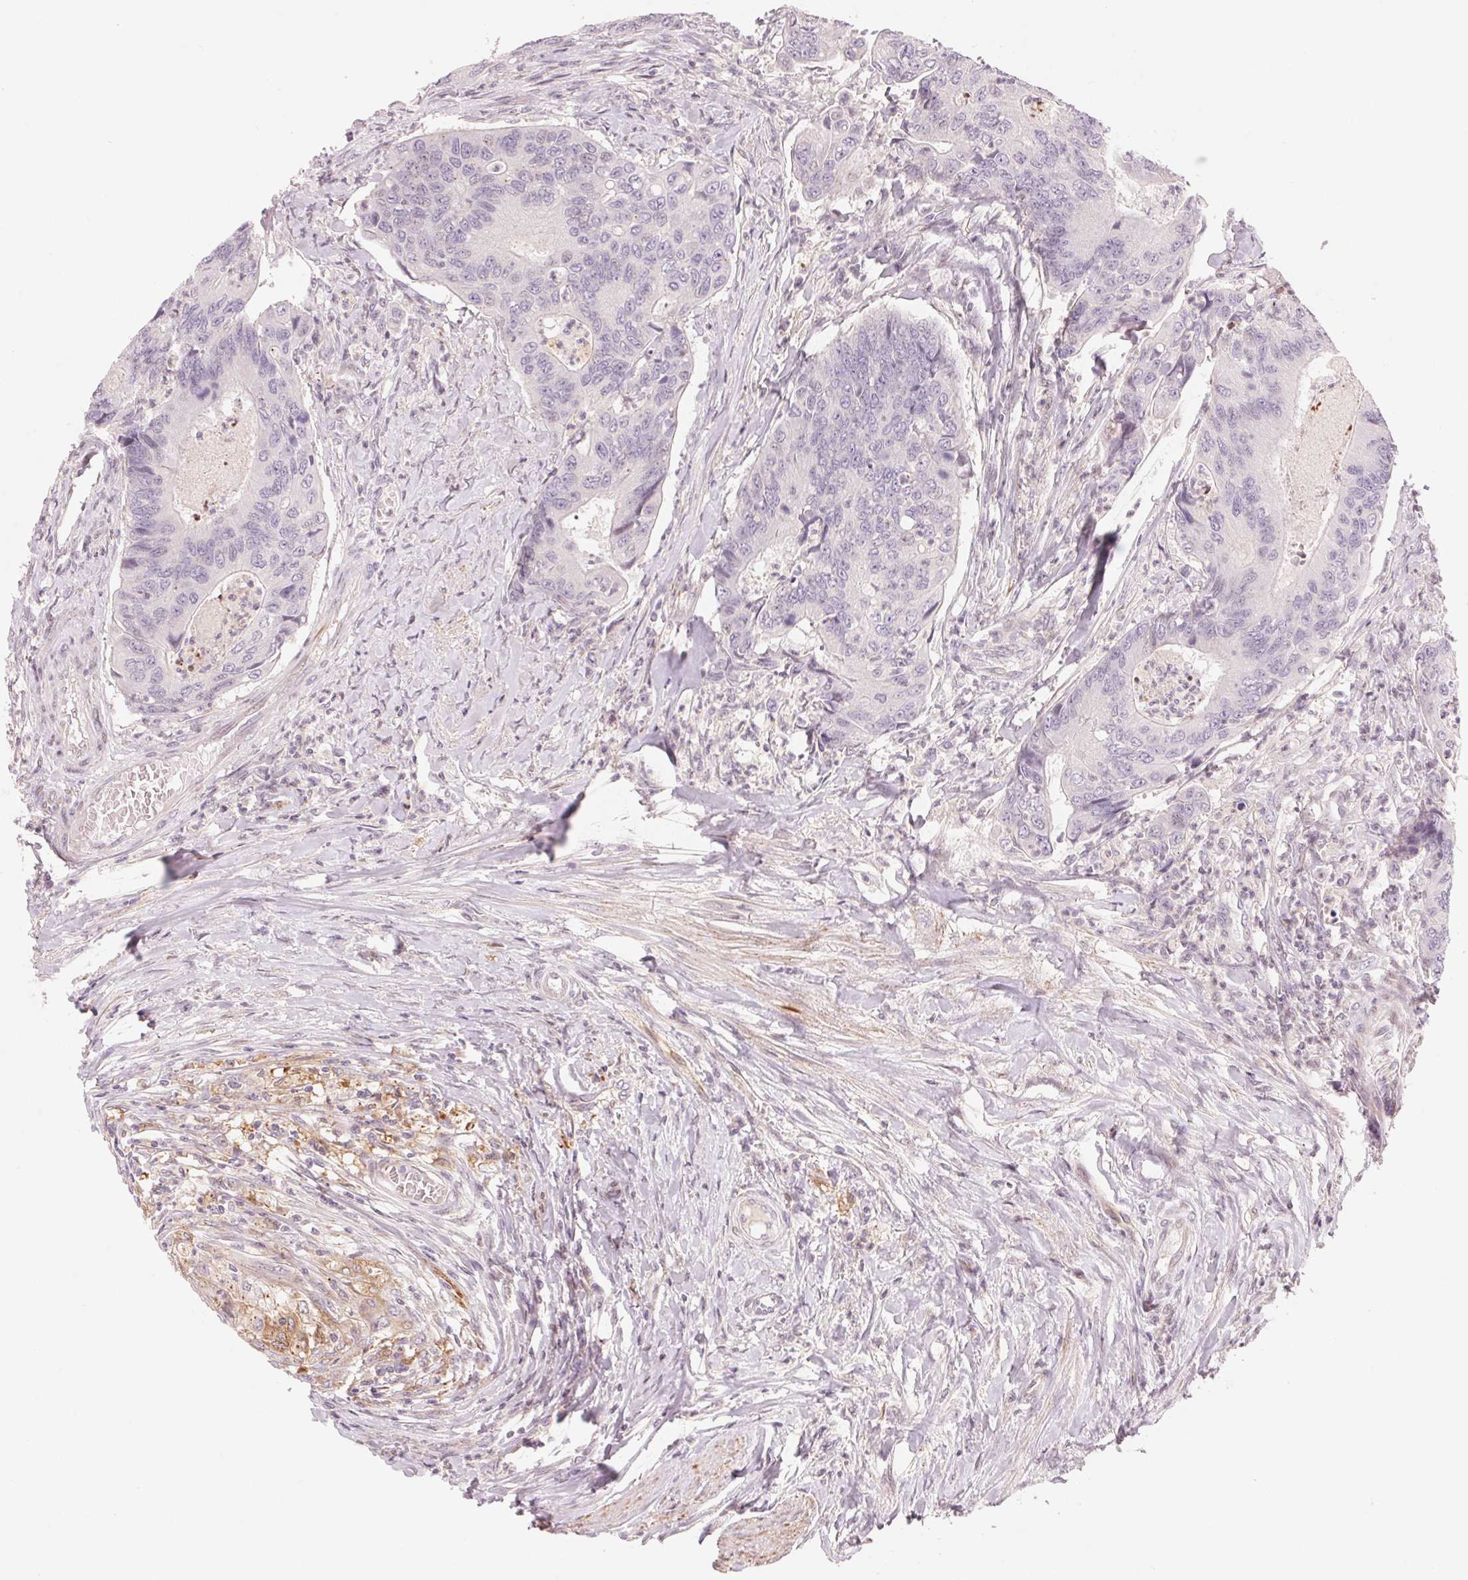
{"staining": {"intensity": "negative", "quantity": "none", "location": "none"}, "tissue": "colorectal cancer", "cell_type": "Tumor cells", "image_type": "cancer", "snomed": [{"axis": "morphology", "description": "Adenocarcinoma, NOS"}, {"axis": "topography", "description": "Colon"}], "caption": "Immunohistochemistry photomicrograph of neoplastic tissue: adenocarcinoma (colorectal) stained with DAB (3,3'-diaminobenzidine) reveals no significant protein positivity in tumor cells. The staining was performed using DAB (3,3'-diaminobenzidine) to visualize the protein expression in brown, while the nuclei were stained in blue with hematoxylin (Magnification: 20x).", "gene": "SLC17A4", "patient": {"sex": "female", "age": 67}}